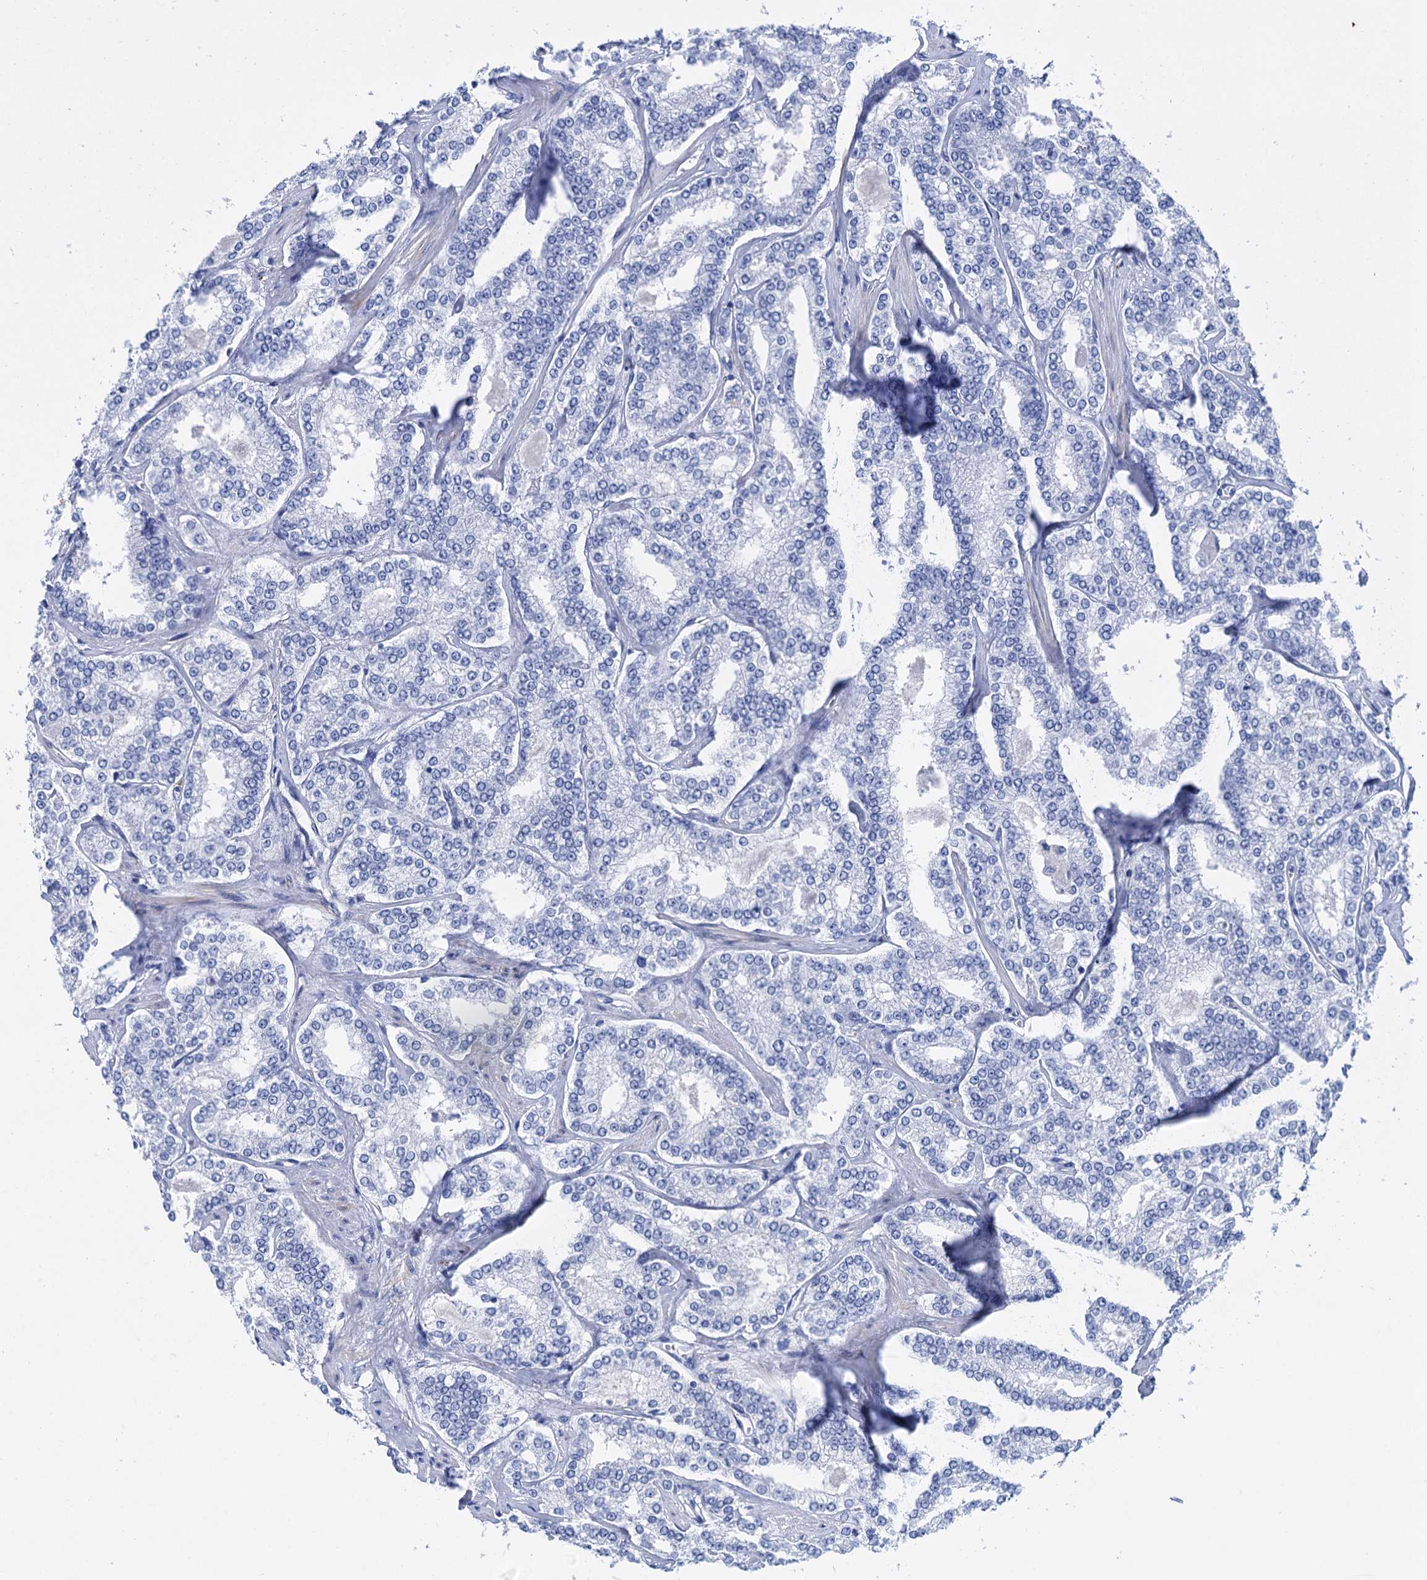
{"staining": {"intensity": "negative", "quantity": "none", "location": "none"}, "tissue": "prostate cancer", "cell_type": "Tumor cells", "image_type": "cancer", "snomed": [{"axis": "morphology", "description": "Normal tissue, NOS"}, {"axis": "morphology", "description": "Adenocarcinoma, High grade"}, {"axis": "topography", "description": "Prostate"}], "caption": "Immunohistochemistry (IHC) of prostate cancer (adenocarcinoma (high-grade)) shows no positivity in tumor cells.", "gene": "NLRP10", "patient": {"sex": "male", "age": 83}}